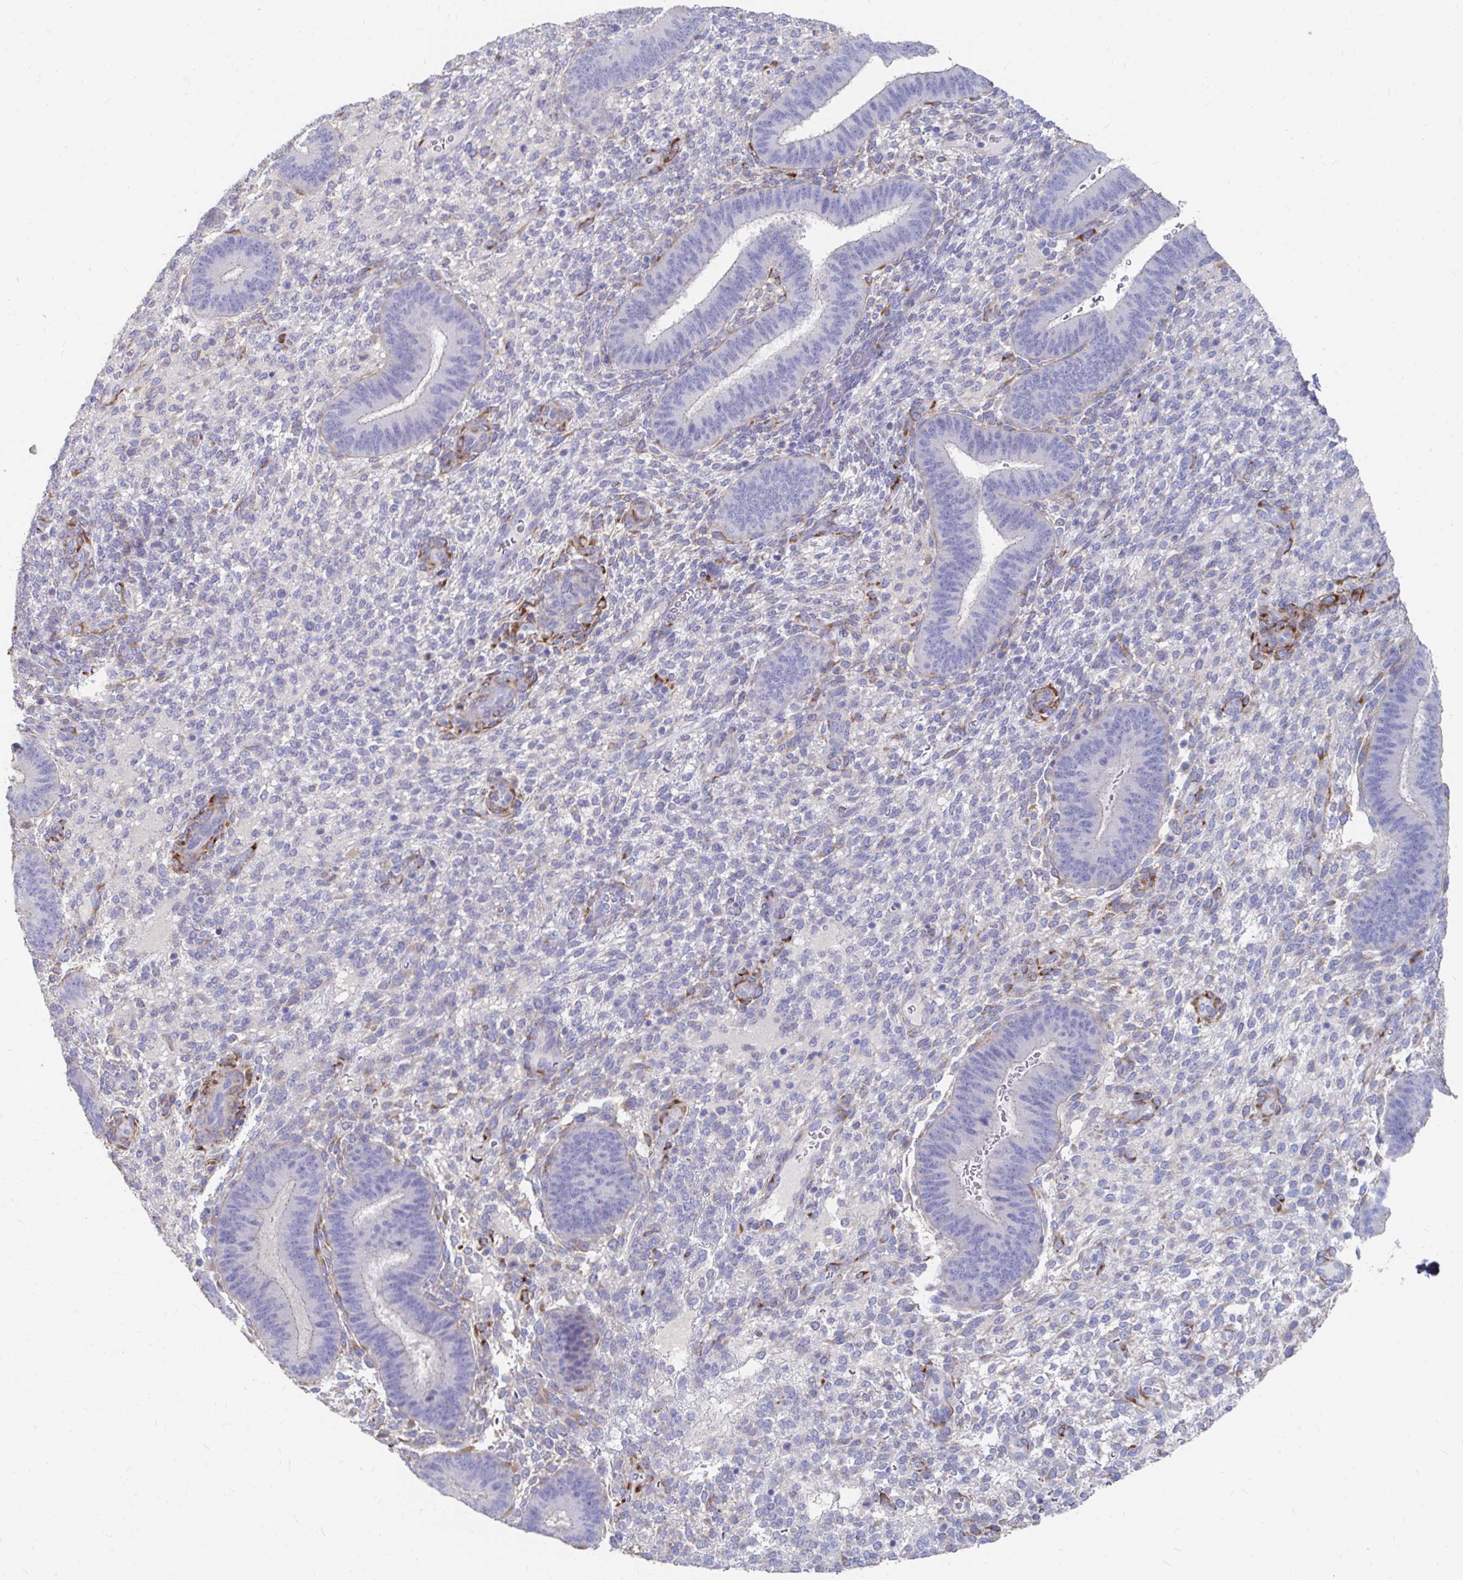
{"staining": {"intensity": "negative", "quantity": "none", "location": "none"}, "tissue": "endometrium", "cell_type": "Cells in endometrial stroma", "image_type": "normal", "snomed": [{"axis": "morphology", "description": "Normal tissue, NOS"}, {"axis": "topography", "description": "Endometrium"}], "caption": "The micrograph demonstrates no staining of cells in endometrial stroma in normal endometrium. (DAB IHC with hematoxylin counter stain).", "gene": "LAMC3", "patient": {"sex": "female", "age": 39}}